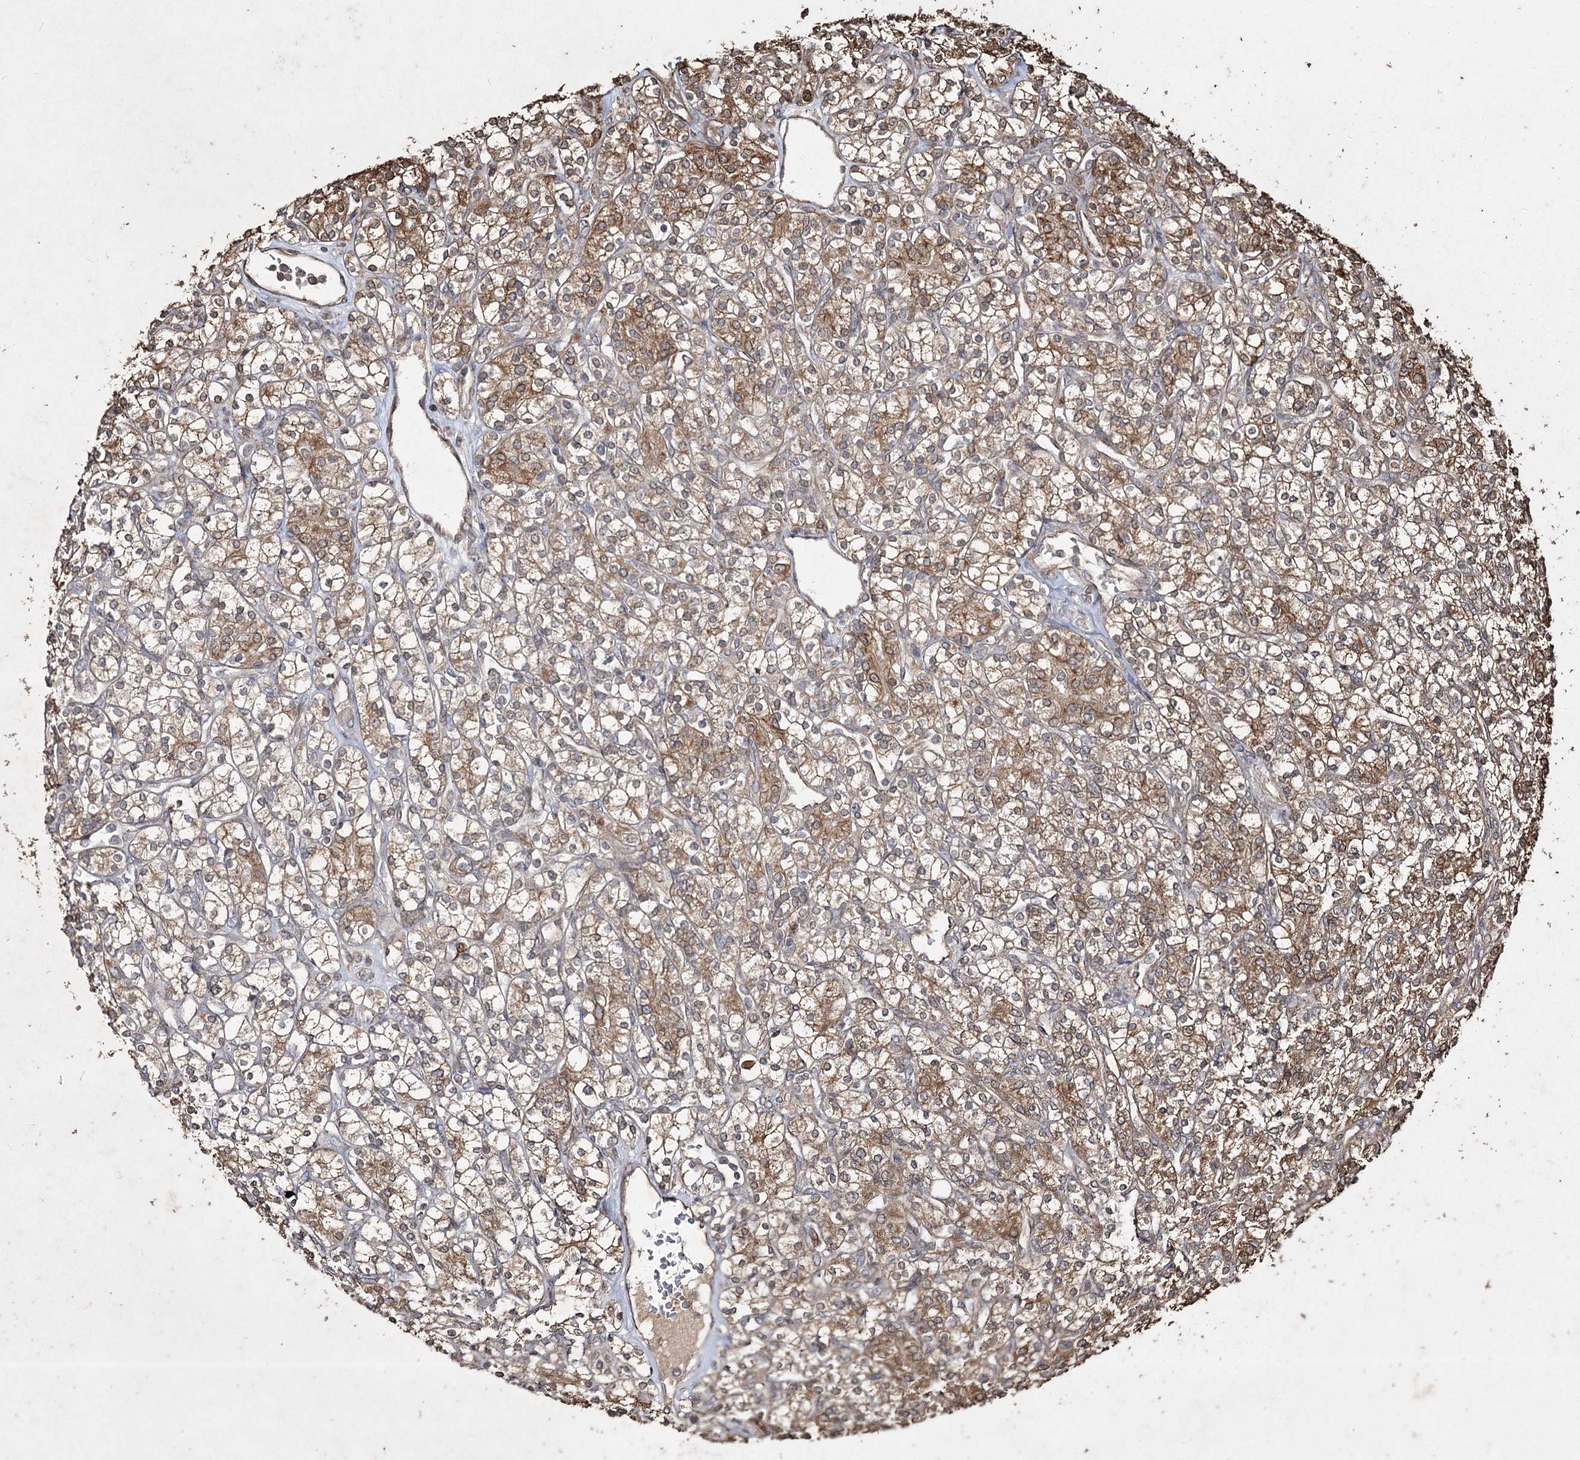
{"staining": {"intensity": "moderate", "quantity": ">75%", "location": "cytoplasmic/membranous"}, "tissue": "renal cancer", "cell_type": "Tumor cells", "image_type": "cancer", "snomed": [{"axis": "morphology", "description": "Adenocarcinoma, NOS"}, {"axis": "topography", "description": "Kidney"}], "caption": "DAB (3,3'-diaminobenzidine) immunohistochemical staining of human renal cancer demonstrates moderate cytoplasmic/membranous protein positivity in approximately >75% of tumor cells.", "gene": "PRC1", "patient": {"sex": "male", "age": 77}}